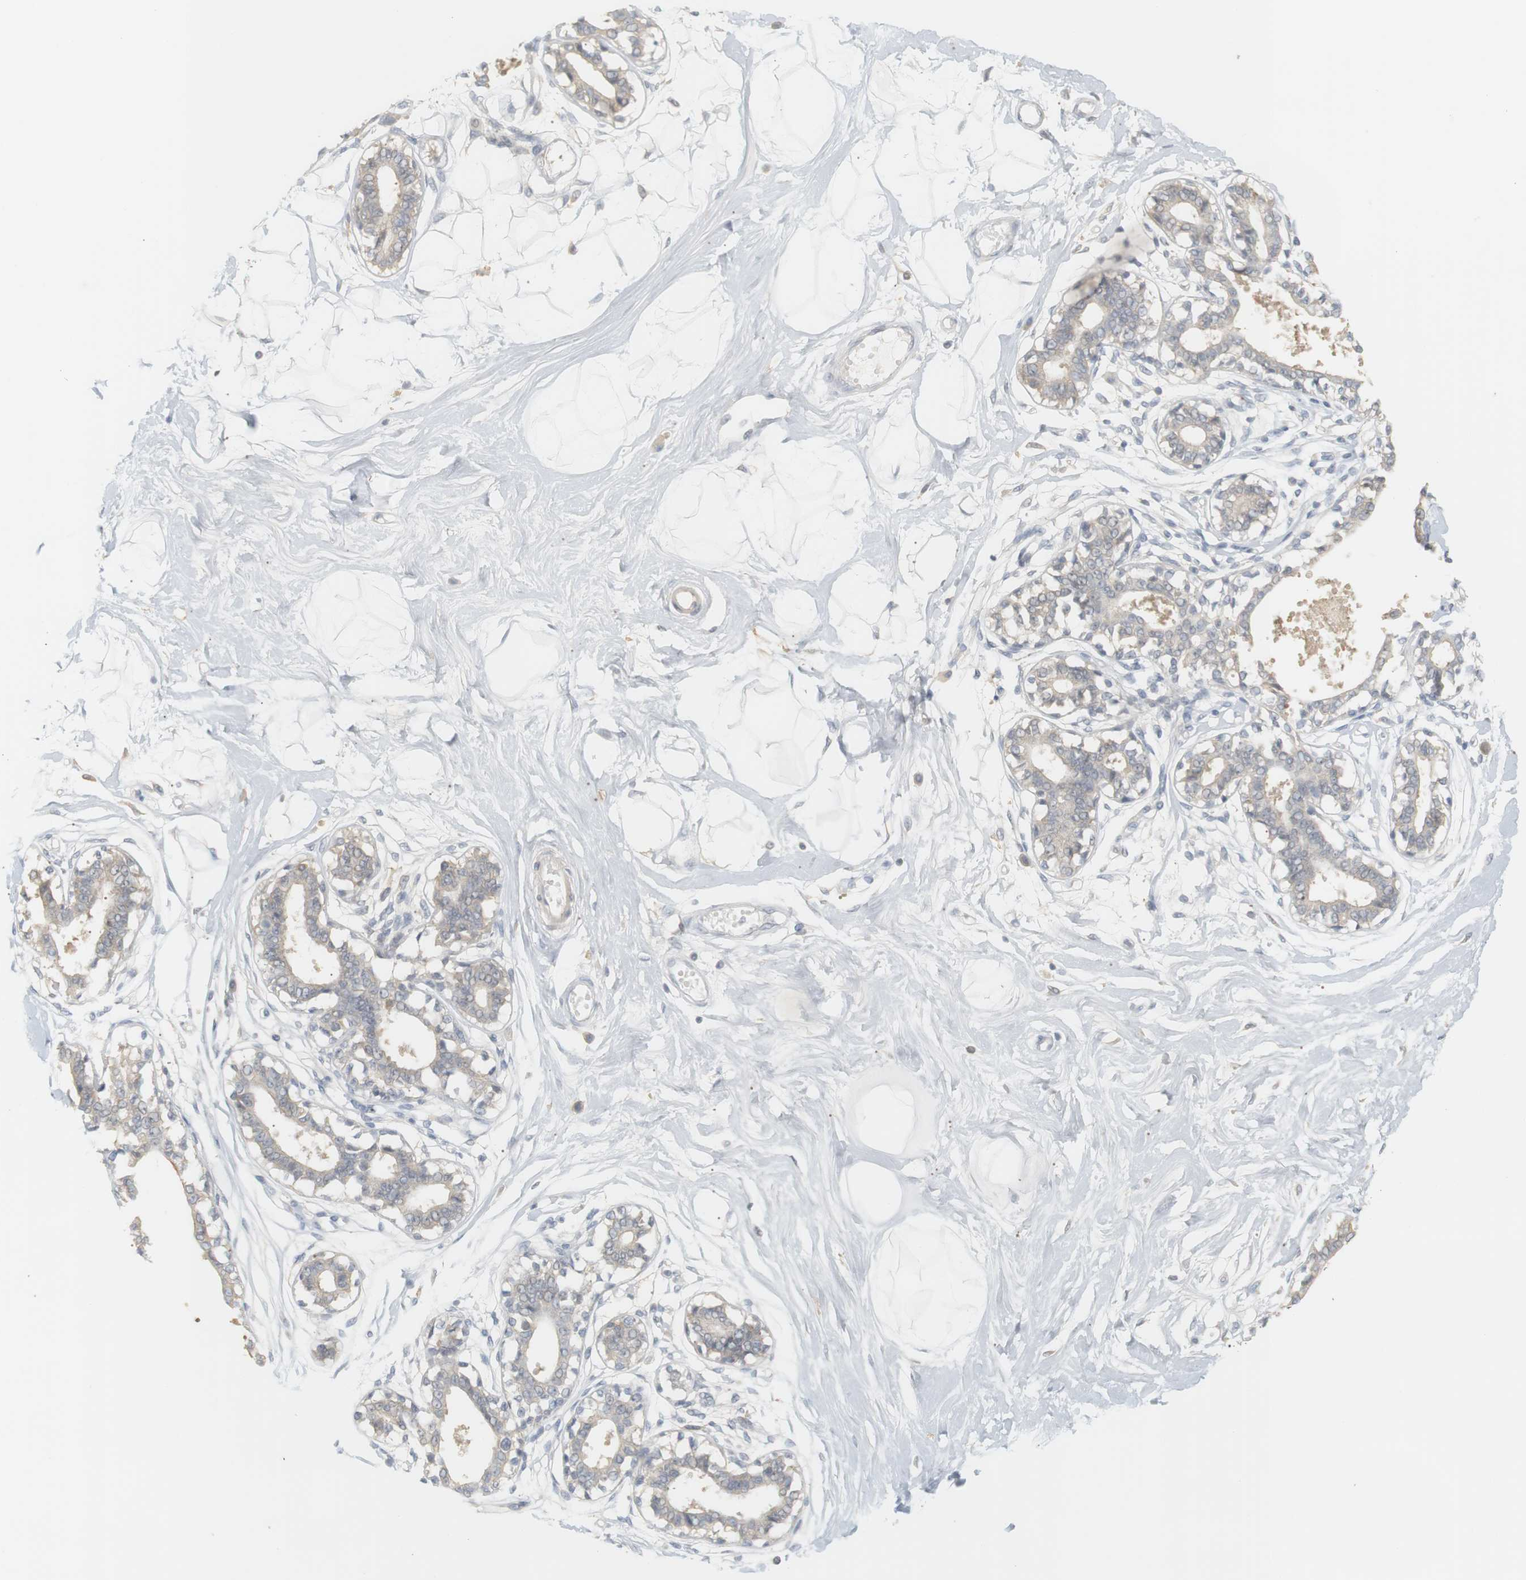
{"staining": {"intensity": "negative", "quantity": "none", "location": "none"}, "tissue": "breast", "cell_type": "Adipocytes", "image_type": "normal", "snomed": [{"axis": "morphology", "description": "Normal tissue, NOS"}, {"axis": "topography", "description": "Breast"}], "caption": "Immunohistochemistry (IHC) micrograph of unremarkable breast: breast stained with DAB (3,3'-diaminobenzidine) shows no significant protein staining in adipocytes.", "gene": "RTN3", "patient": {"sex": "female", "age": 45}}